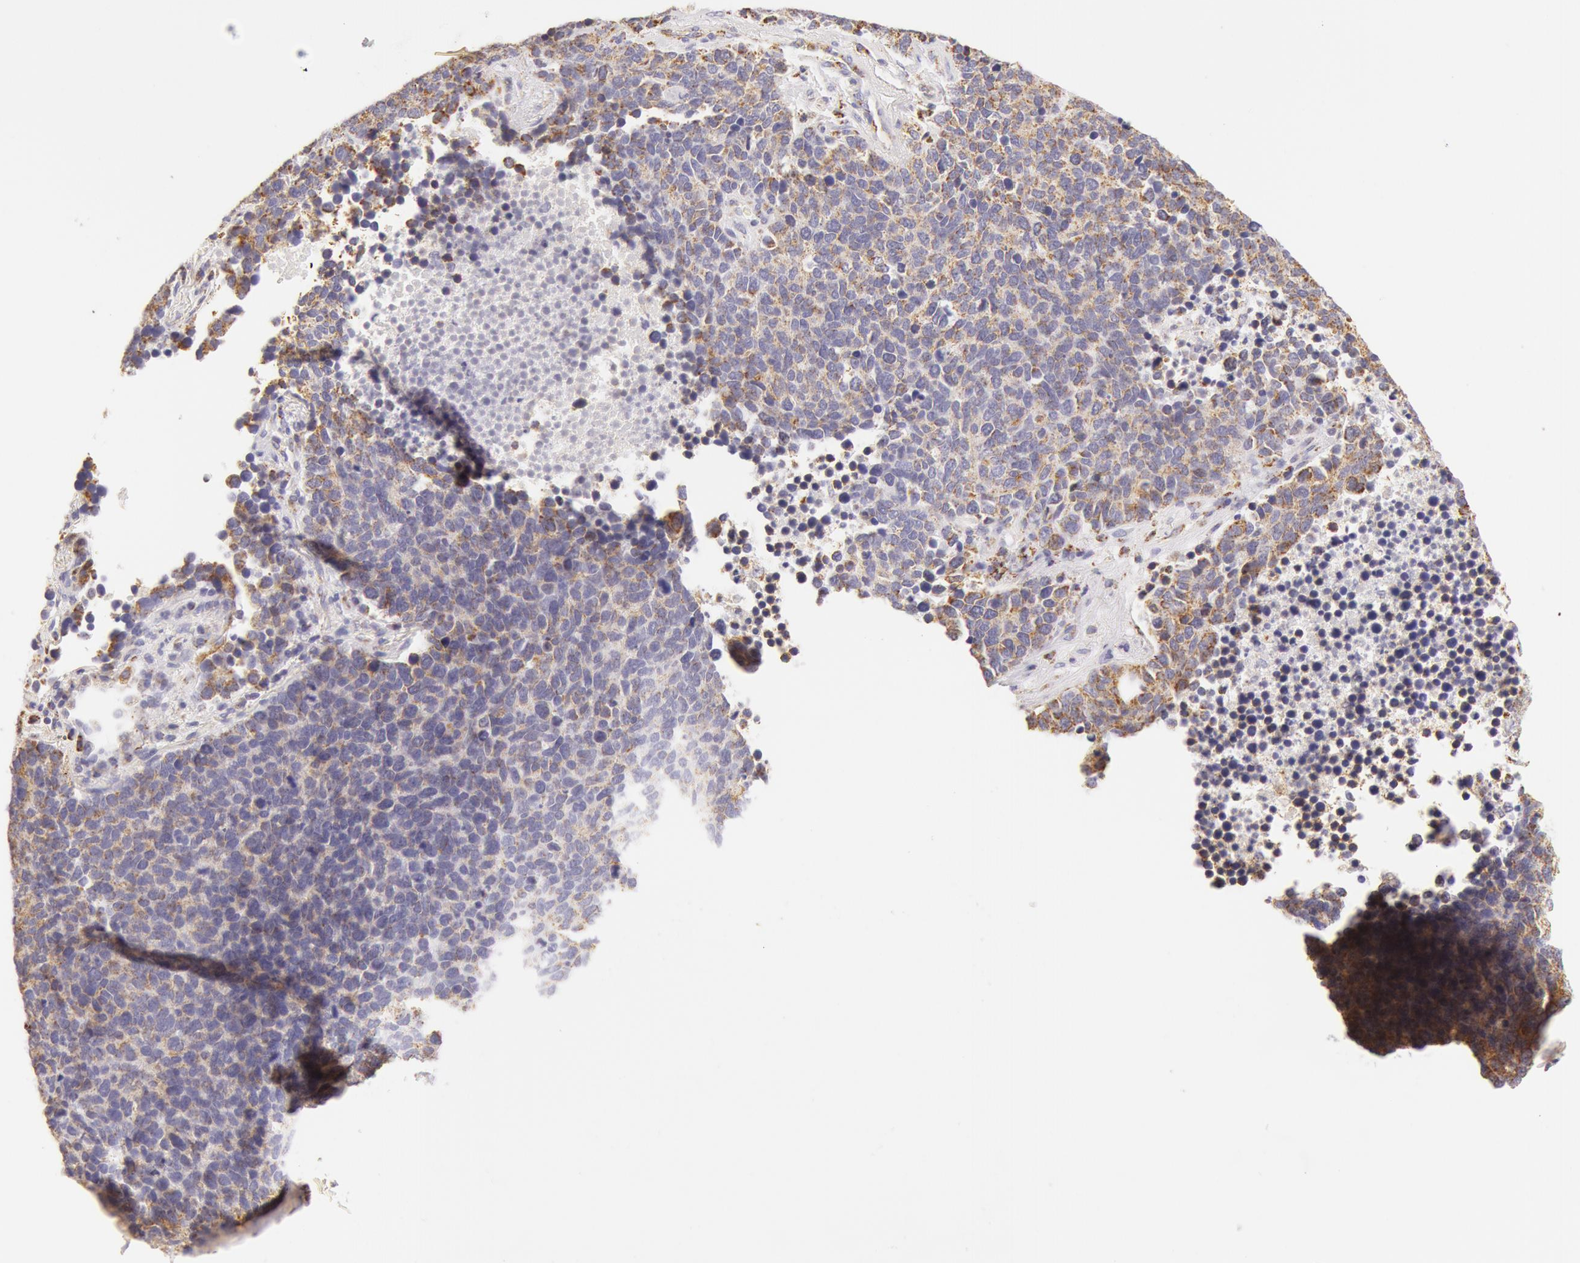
{"staining": {"intensity": "weak", "quantity": "25%-75%", "location": "cytoplasmic/membranous"}, "tissue": "lung cancer", "cell_type": "Tumor cells", "image_type": "cancer", "snomed": [{"axis": "morphology", "description": "Neoplasm, malignant, NOS"}, {"axis": "topography", "description": "Lung"}], "caption": "The photomicrograph exhibits staining of lung cancer (neoplasm (malignant)), revealing weak cytoplasmic/membranous protein staining (brown color) within tumor cells. (brown staining indicates protein expression, while blue staining denotes nuclei).", "gene": "ATP5F1B", "patient": {"sex": "female", "age": 75}}